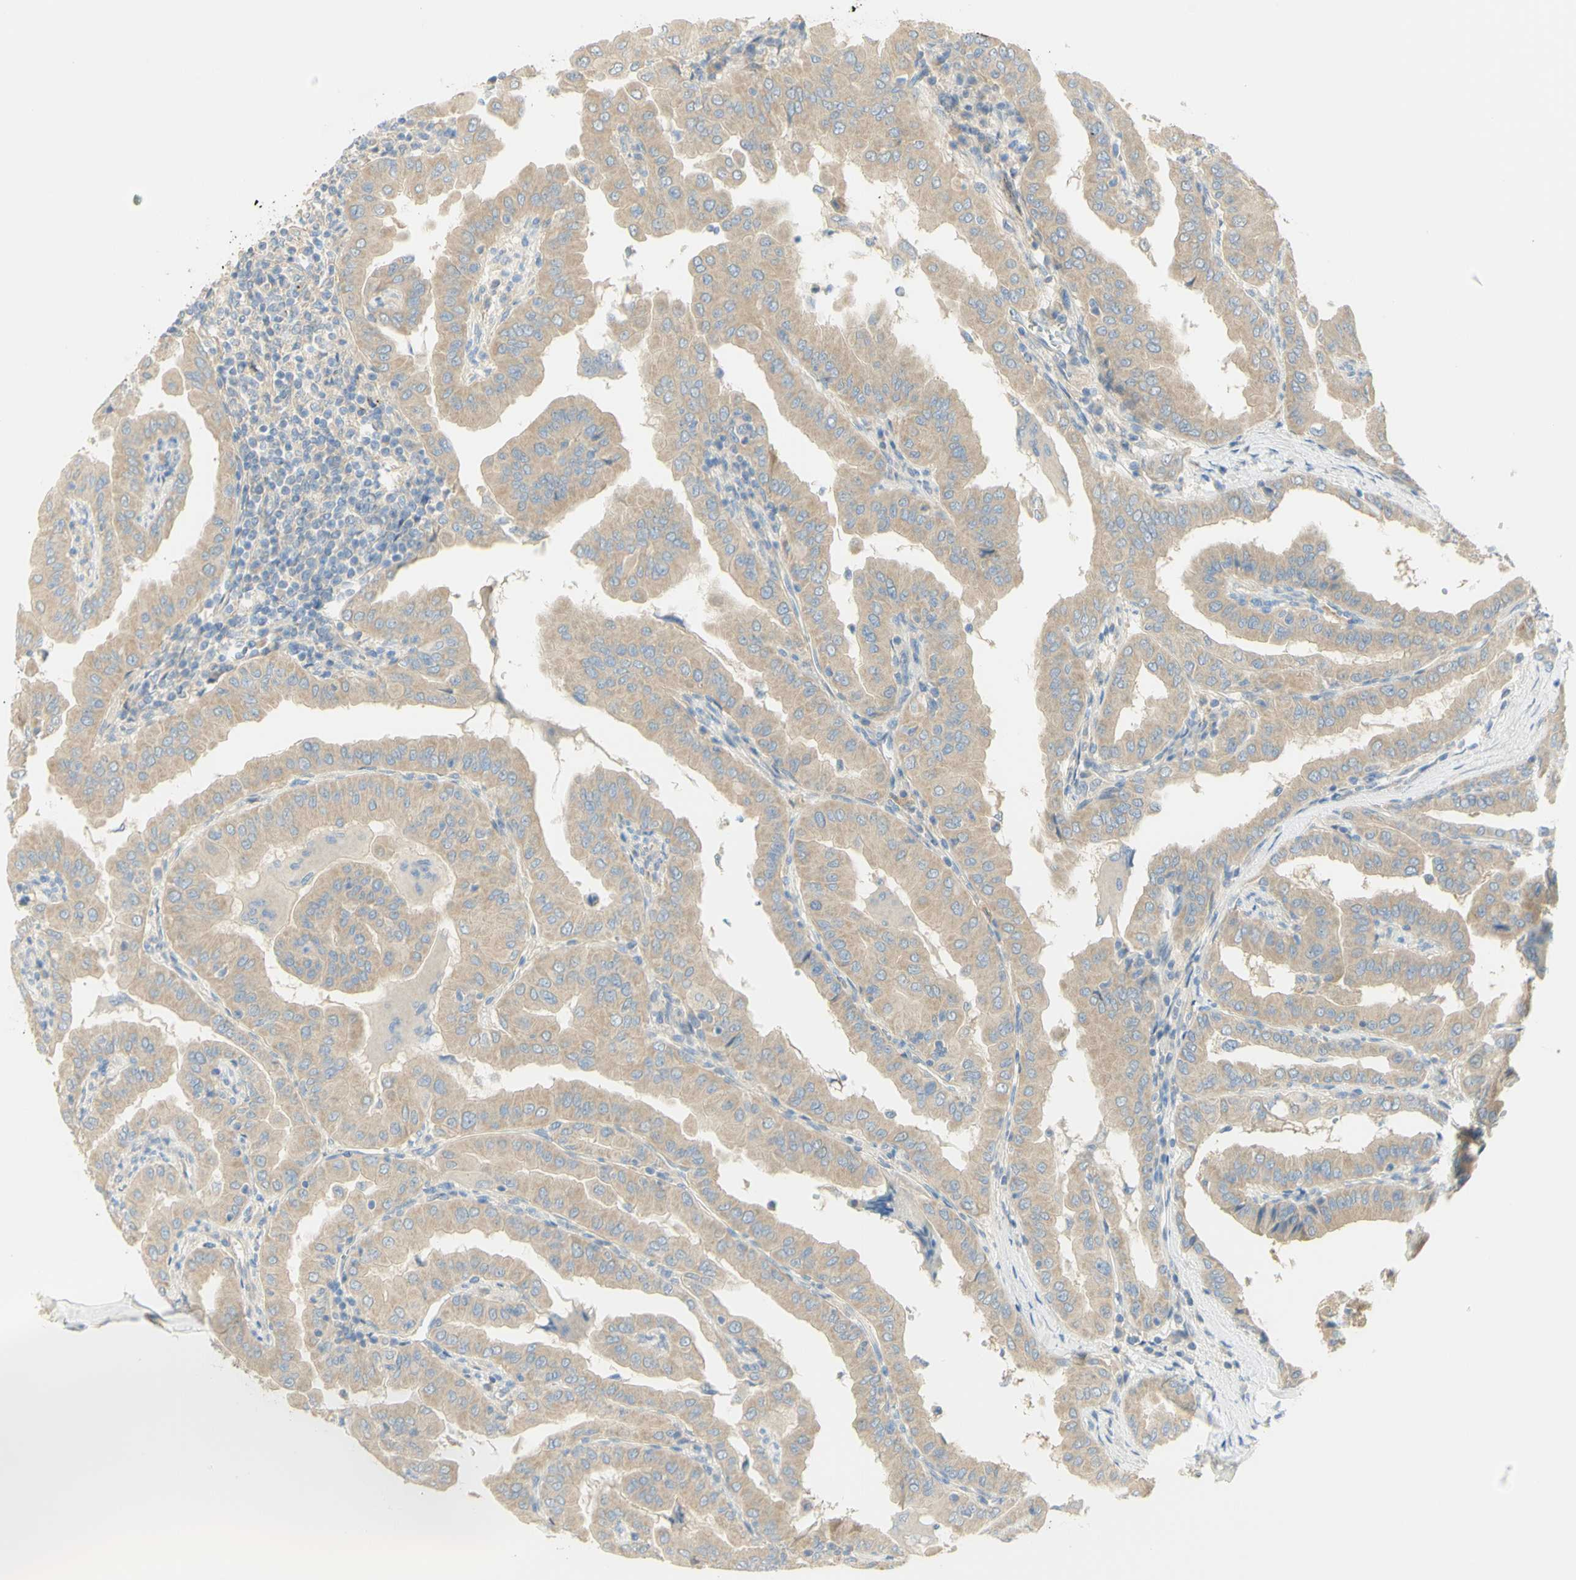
{"staining": {"intensity": "weak", "quantity": ">75%", "location": "cytoplasmic/membranous"}, "tissue": "thyroid cancer", "cell_type": "Tumor cells", "image_type": "cancer", "snomed": [{"axis": "morphology", "description": "Papillary adenocarcinoma, NOS"}, {"axis": "topography", "description": "Thyroid gland"}], "caption": "Protein expression analysis of human papillary adenocarcinoma (thyroid) reveals weak cytoplasmic/membranous staining in about >75% of tumor cells. The protein of interest is shown in brown color, while the nuclei are stained blue.", "gene": "GCNT3", "patient": {"sex": "male", "age": 33}}